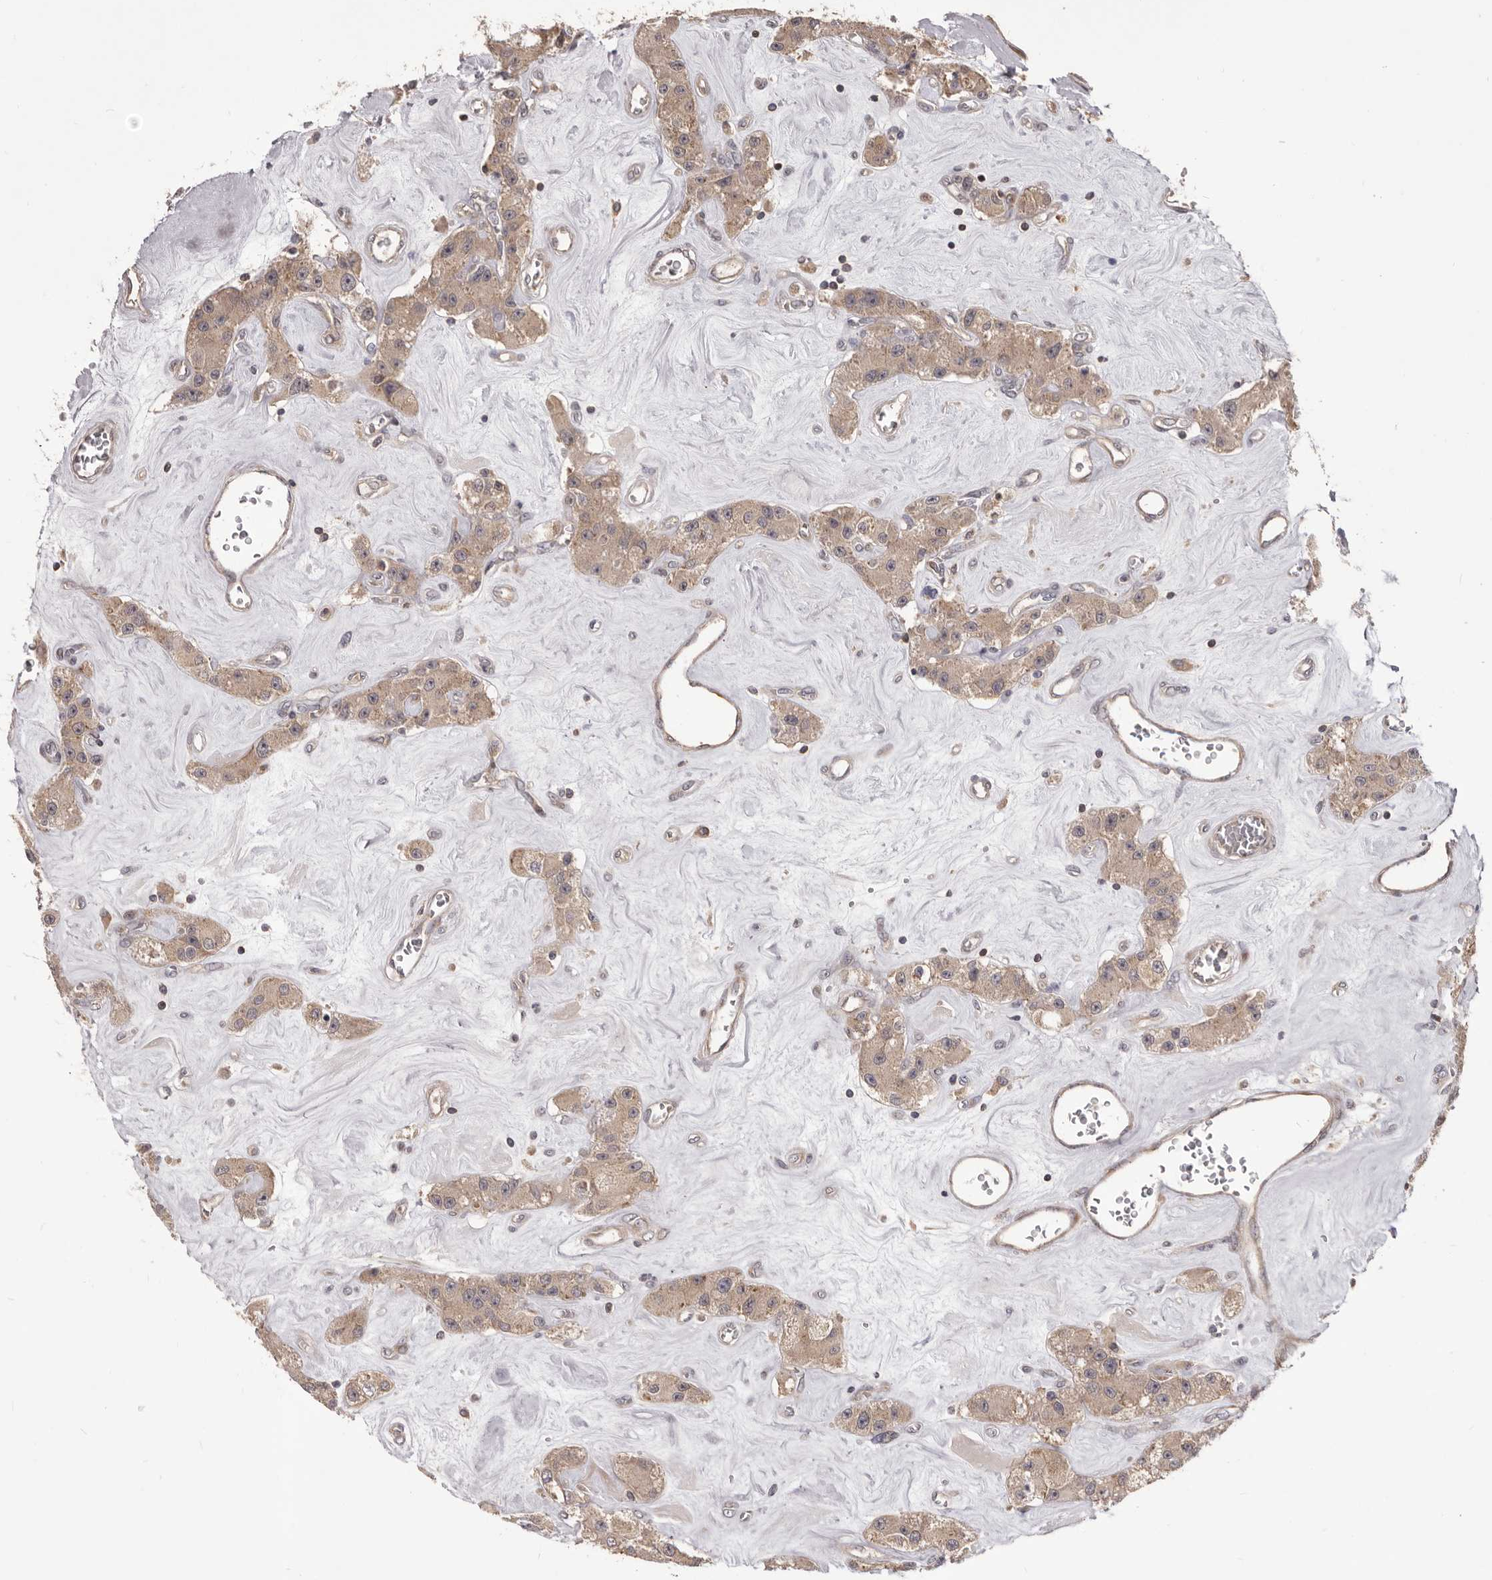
{"staining": {"intensity": "weak", "quantity": ">75%", "location": "cytoplasmic/membranous"}, "tissue": "carcinoid", "cell_type": "Tumor cells", "image_type": "cancer", "snomed": [{"axis": "morphology", "description": "Carcinoid, malignant, NOS"}, {"axis": "topography", "description": "Pancreas"}], "caption": "Tumor cells display weak cytoplasmic/membranous positivity in about >75% of cells in carcinoid.", "gene": "HBS1L", "patient": {"sex": "male", "age": 41}}